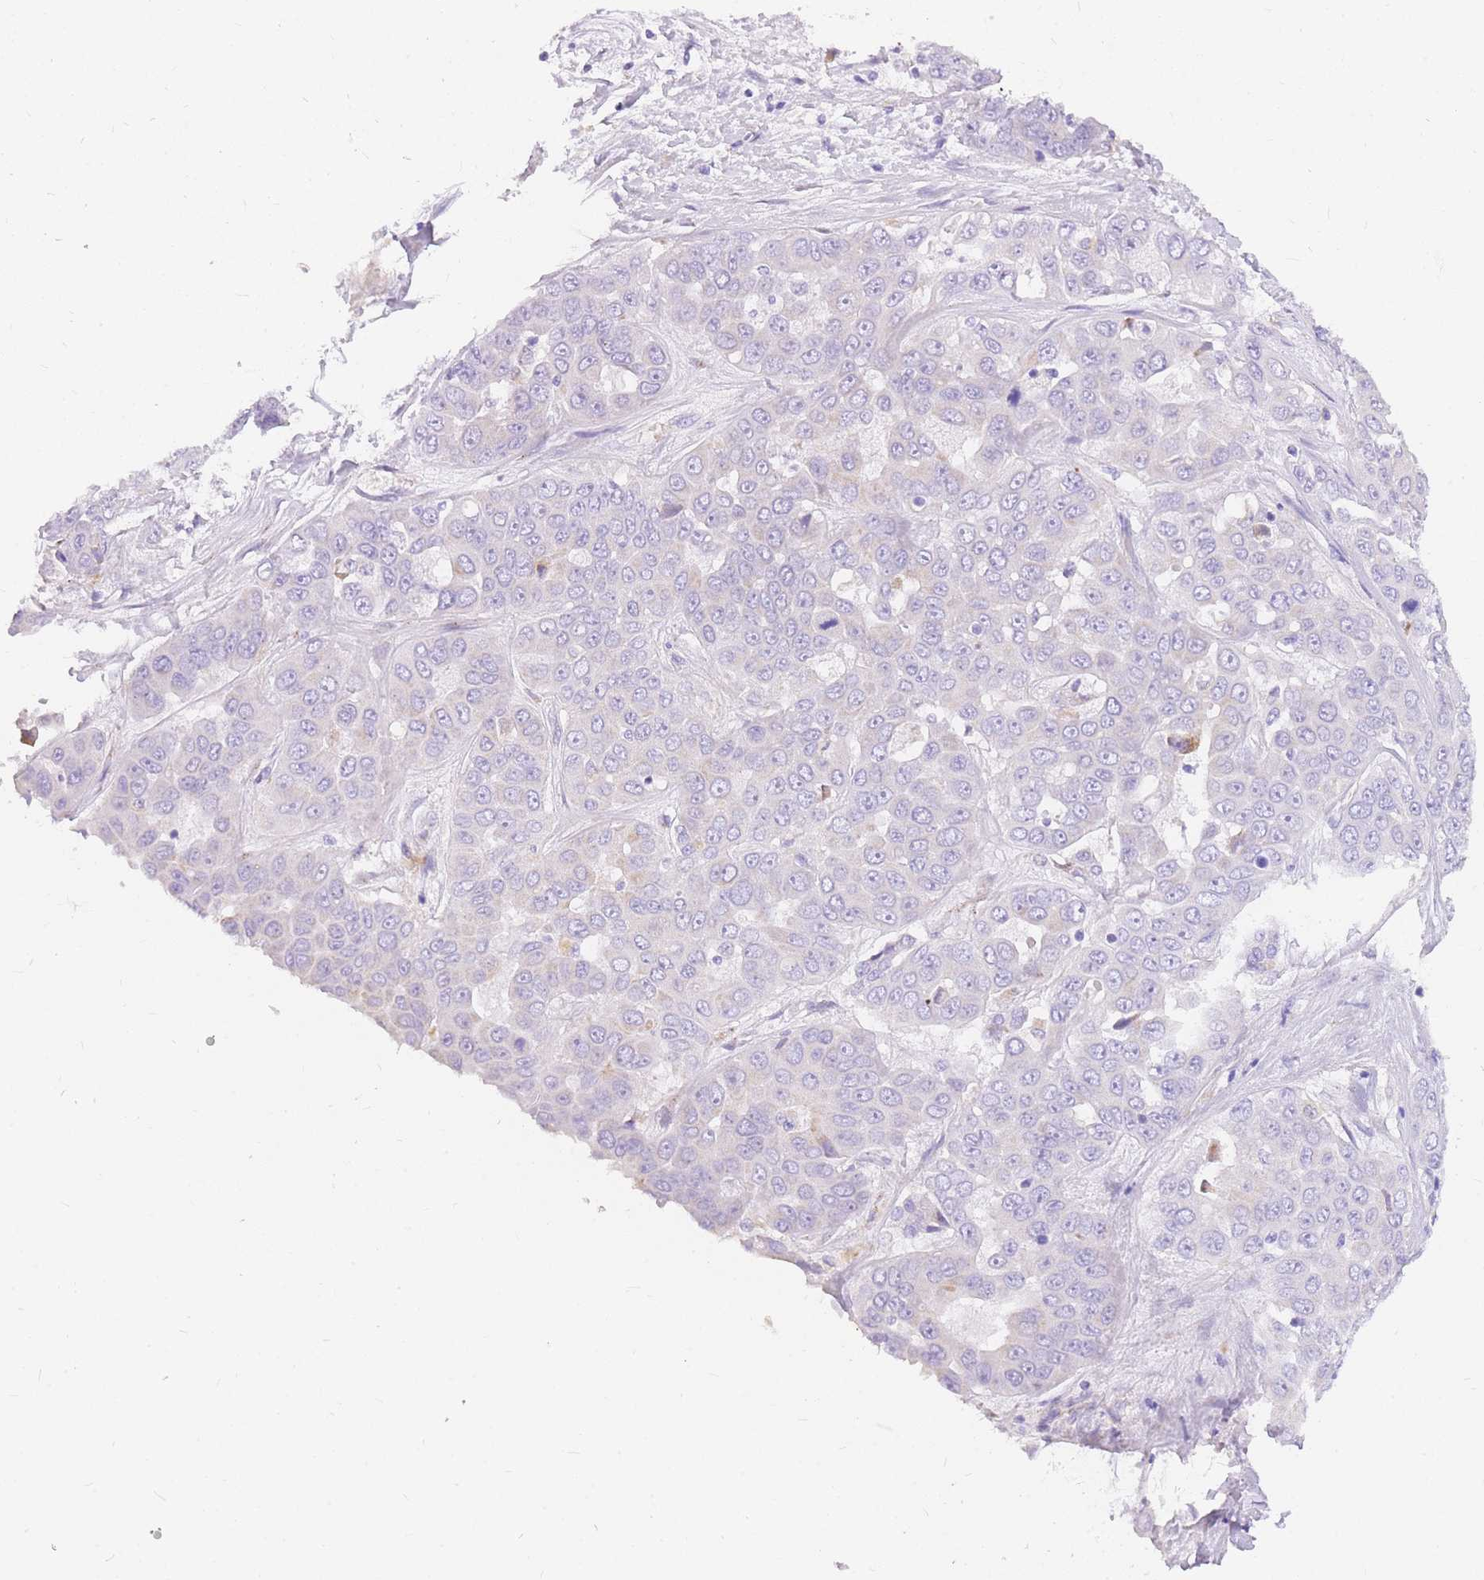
{"staining": {"intensity": "negative", "quantity": "none", "location": "none"}, "tissue": "liver cancer", "cell_type": "Tumor cells", "image_type": "cancer", "snomed": [{"axis": "morphology", "description": "Cholangiocarcinoma"}, {"axis": "topography", "description": "Liver"}], "caption": "Photomicrograph shows no significant protein positivity in tumor cells of liver cancer.", "gene": "UPK1A", "patient": {"sex": "female", "age": 52}}